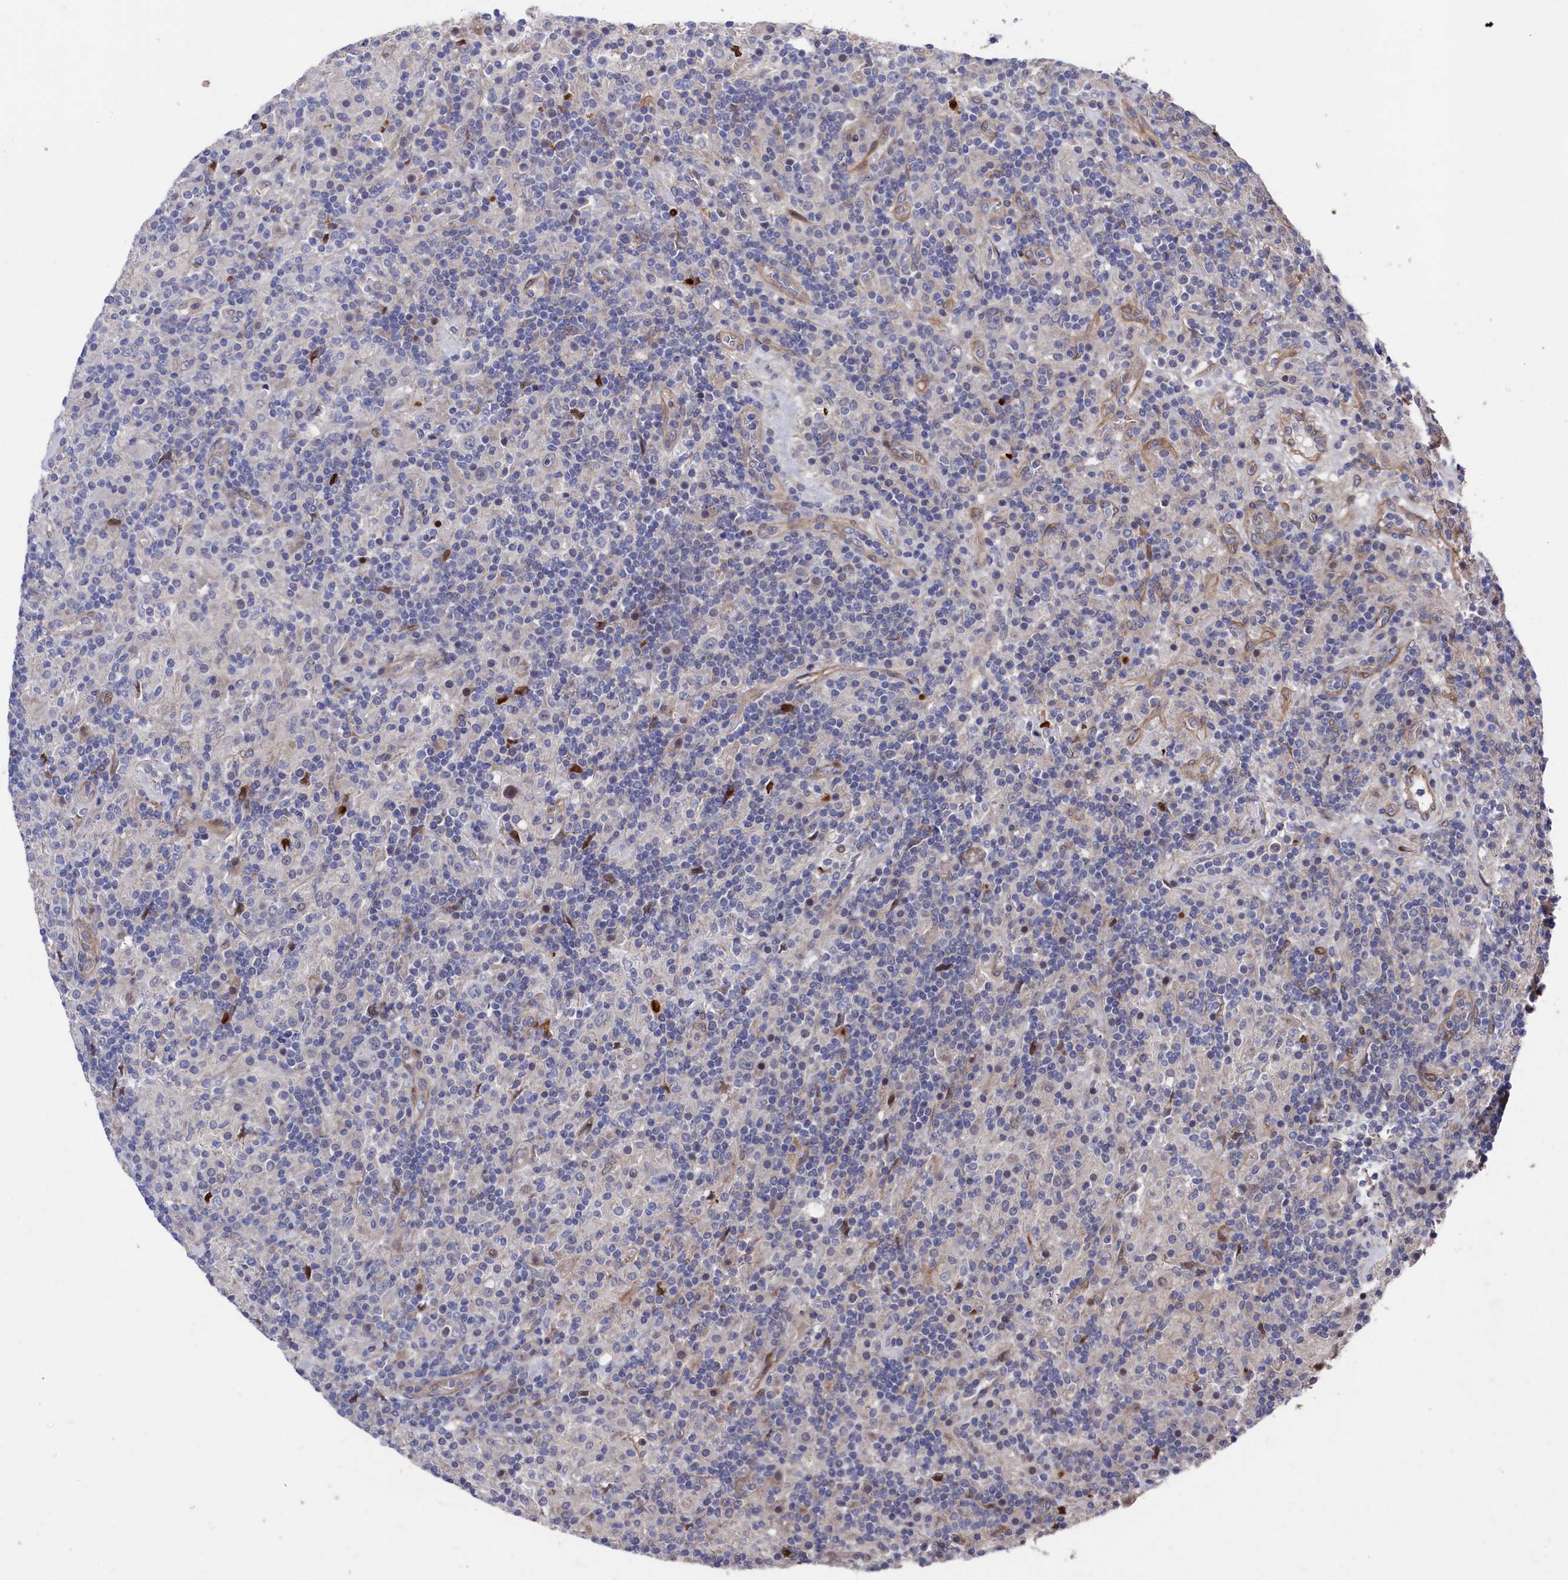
{"staining": {"intensity": "negative", "quantity": "none", "location": "none"}, "tissue": "lymphoma", "cell_type": "Tumor cells", "image_type": "cancer", "snomed": [{"axis": "morphology", "description": "Hodgkin's disease, NOS"}, {"axis": "topography", "description": "Lymph node"}], "caption": "High magnification brightfield microscopy of lymphoma stained with DAB (3,3'-diaminobenzidine) (brown) and counterstained with hematoxylin (blue): tumor cells show no significant positivity.", "gene": "ZNF891", "patient": {"sex": "male", "age": 70}}